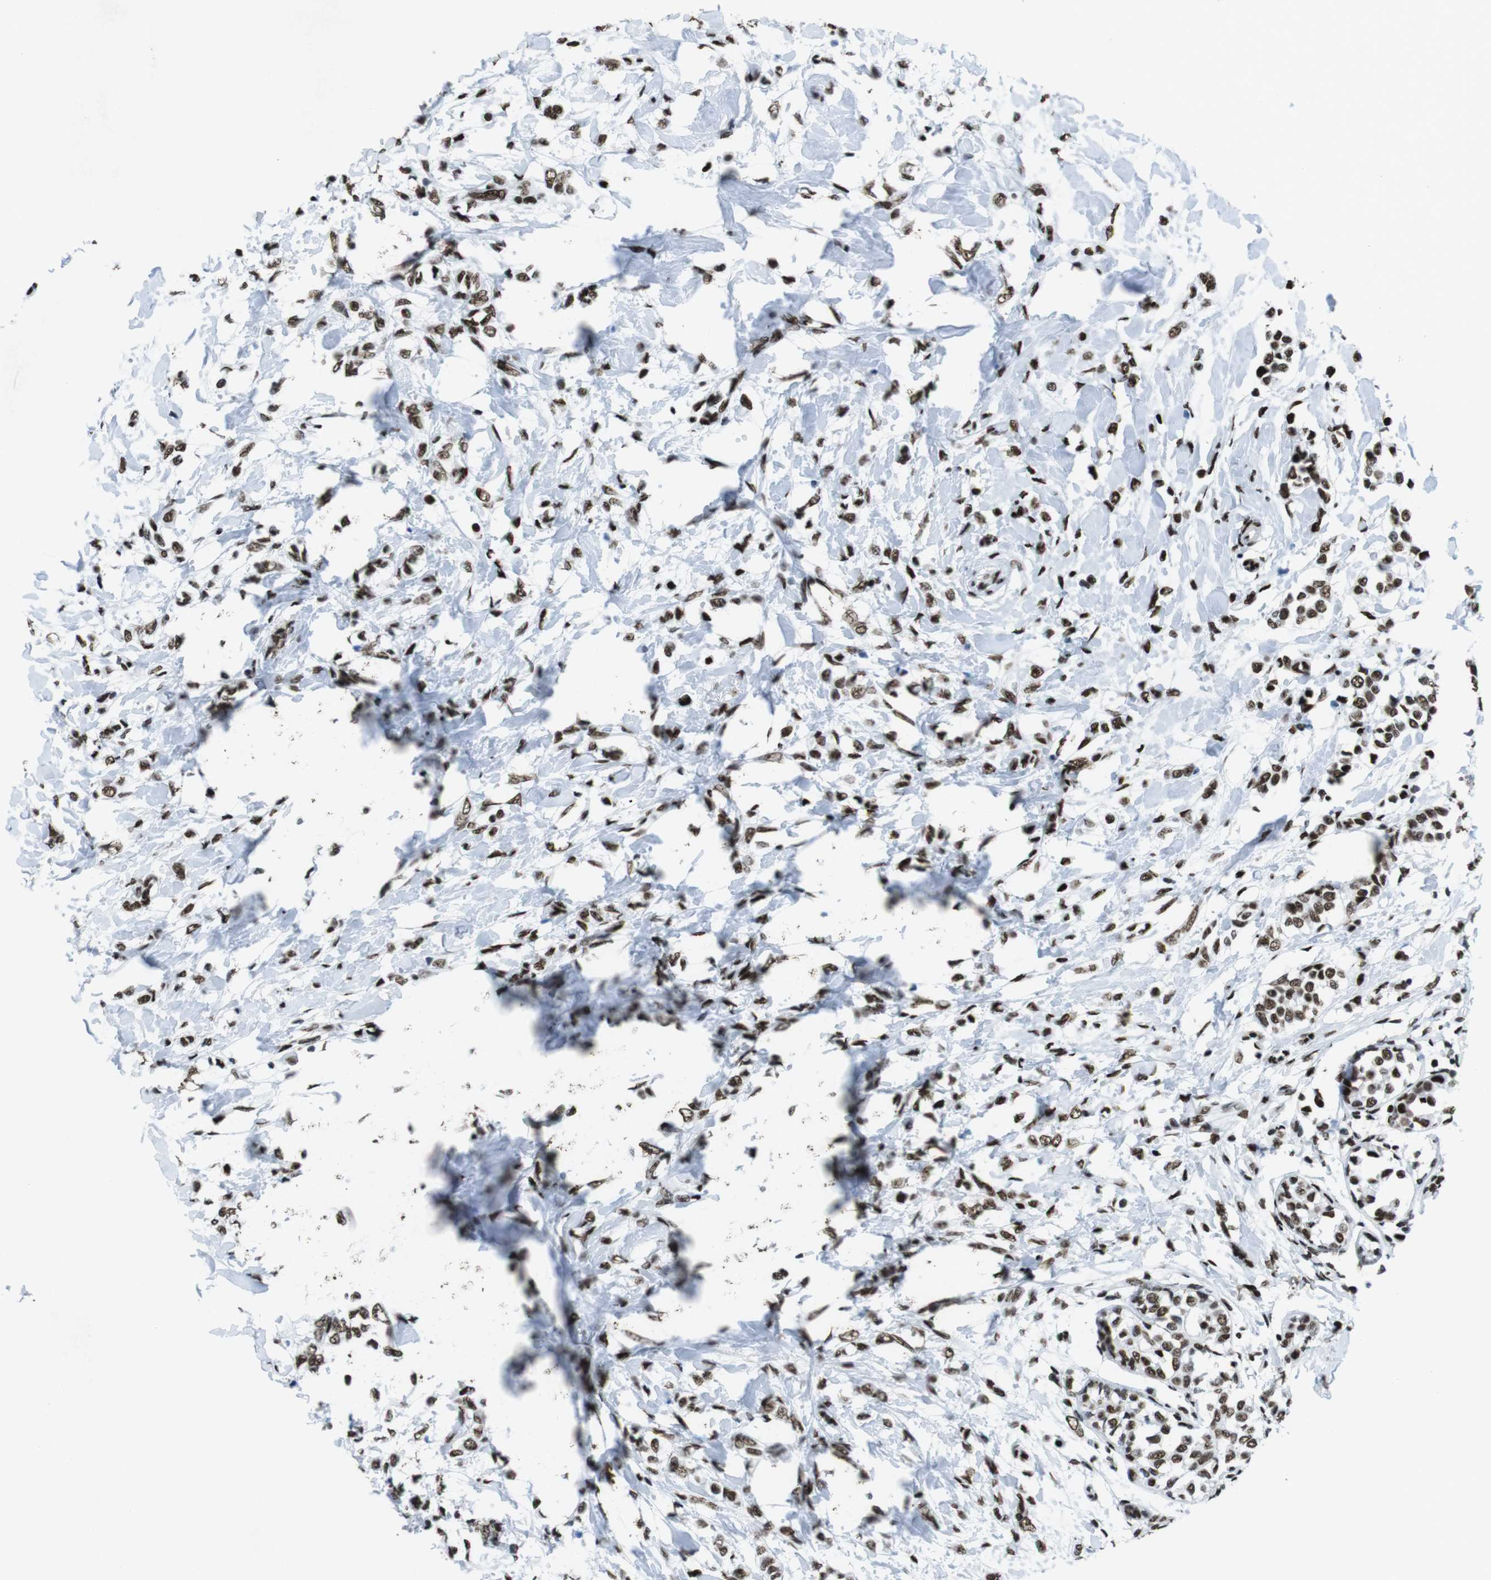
{"staining": {"intensity": "moderate", "quantity": ">75%", "location": "nuclear"}, "tissue": "breast cancer", "cell_type": "Tumor cells", "image_type": "cancer", "snomed": [{"axis": "morphology", "description": "Lobular carcinoma, in situ"}, {"axis": "morphology", "description": "Lobular carcinoma"}, {"axis": "topography", "description": "Breast"}], "caption": "An image showing moderate nuclear positivity in approximately >75% of tumor cells in breast lobular carcinoma in situ, as visualized by brown immunohistochemical staining.", "gene": "CITED2", "patient": {"sex": "female", "age": 41}}